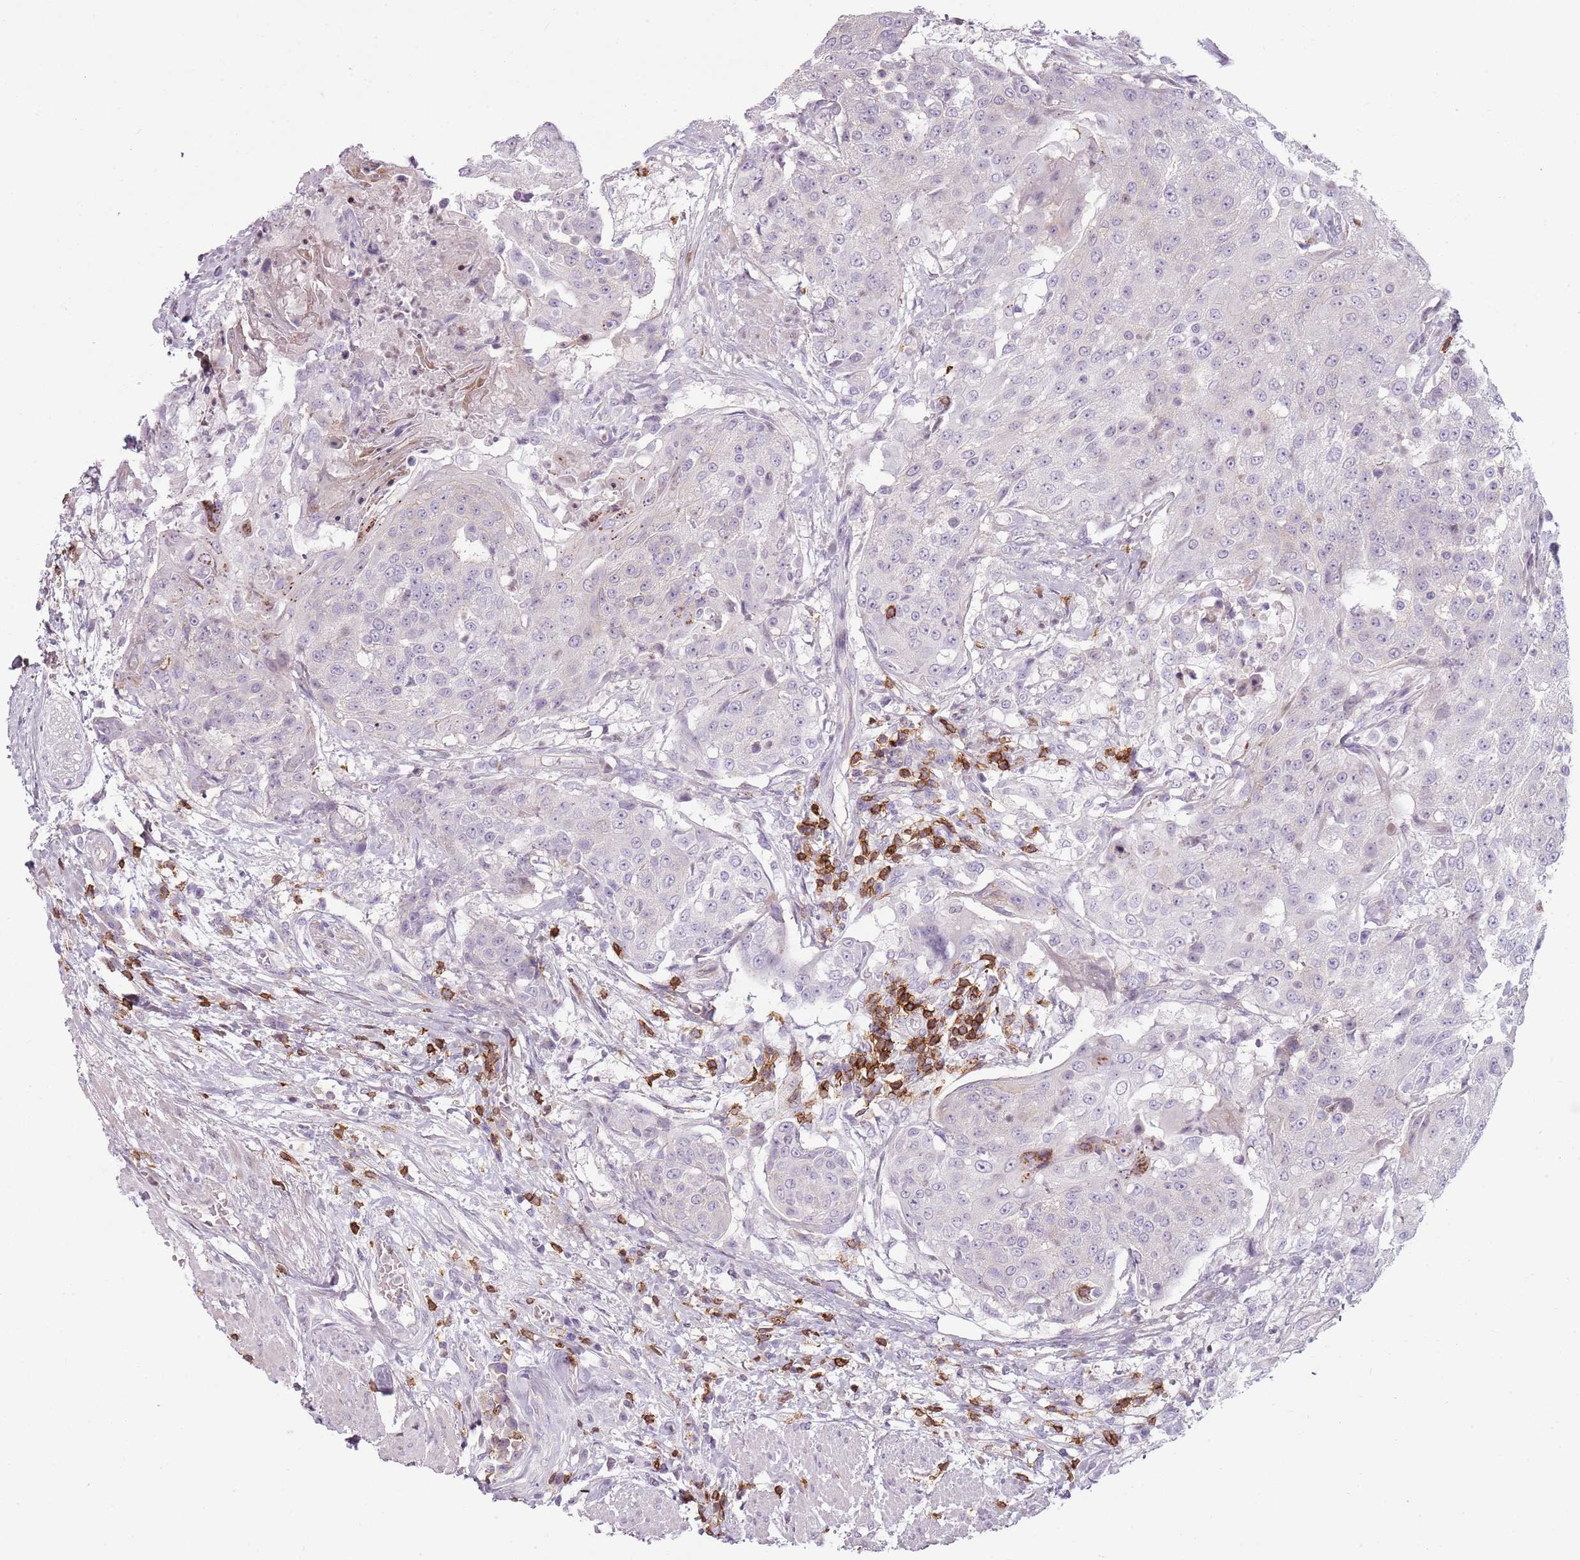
{"staining": {"intensity": "negative", "quantity": "none", "location": "none"}, "tissue": "urothelial cancer", "cell_type": "Tumor cells", "image_type": "cancer", "snomed": [{"axis": "morphology", "description": "Urothelial carcinoma, High grade"}, {"axis": "topography", "description": "Urinary bladder"}], "caption": "Immunohistochemical staining of urothelial carcinoma (high-grade) exhibits no significant expression in tumor cells.", "gene": "ZNF583", "patient": {"sex": "female", "age": 63}}